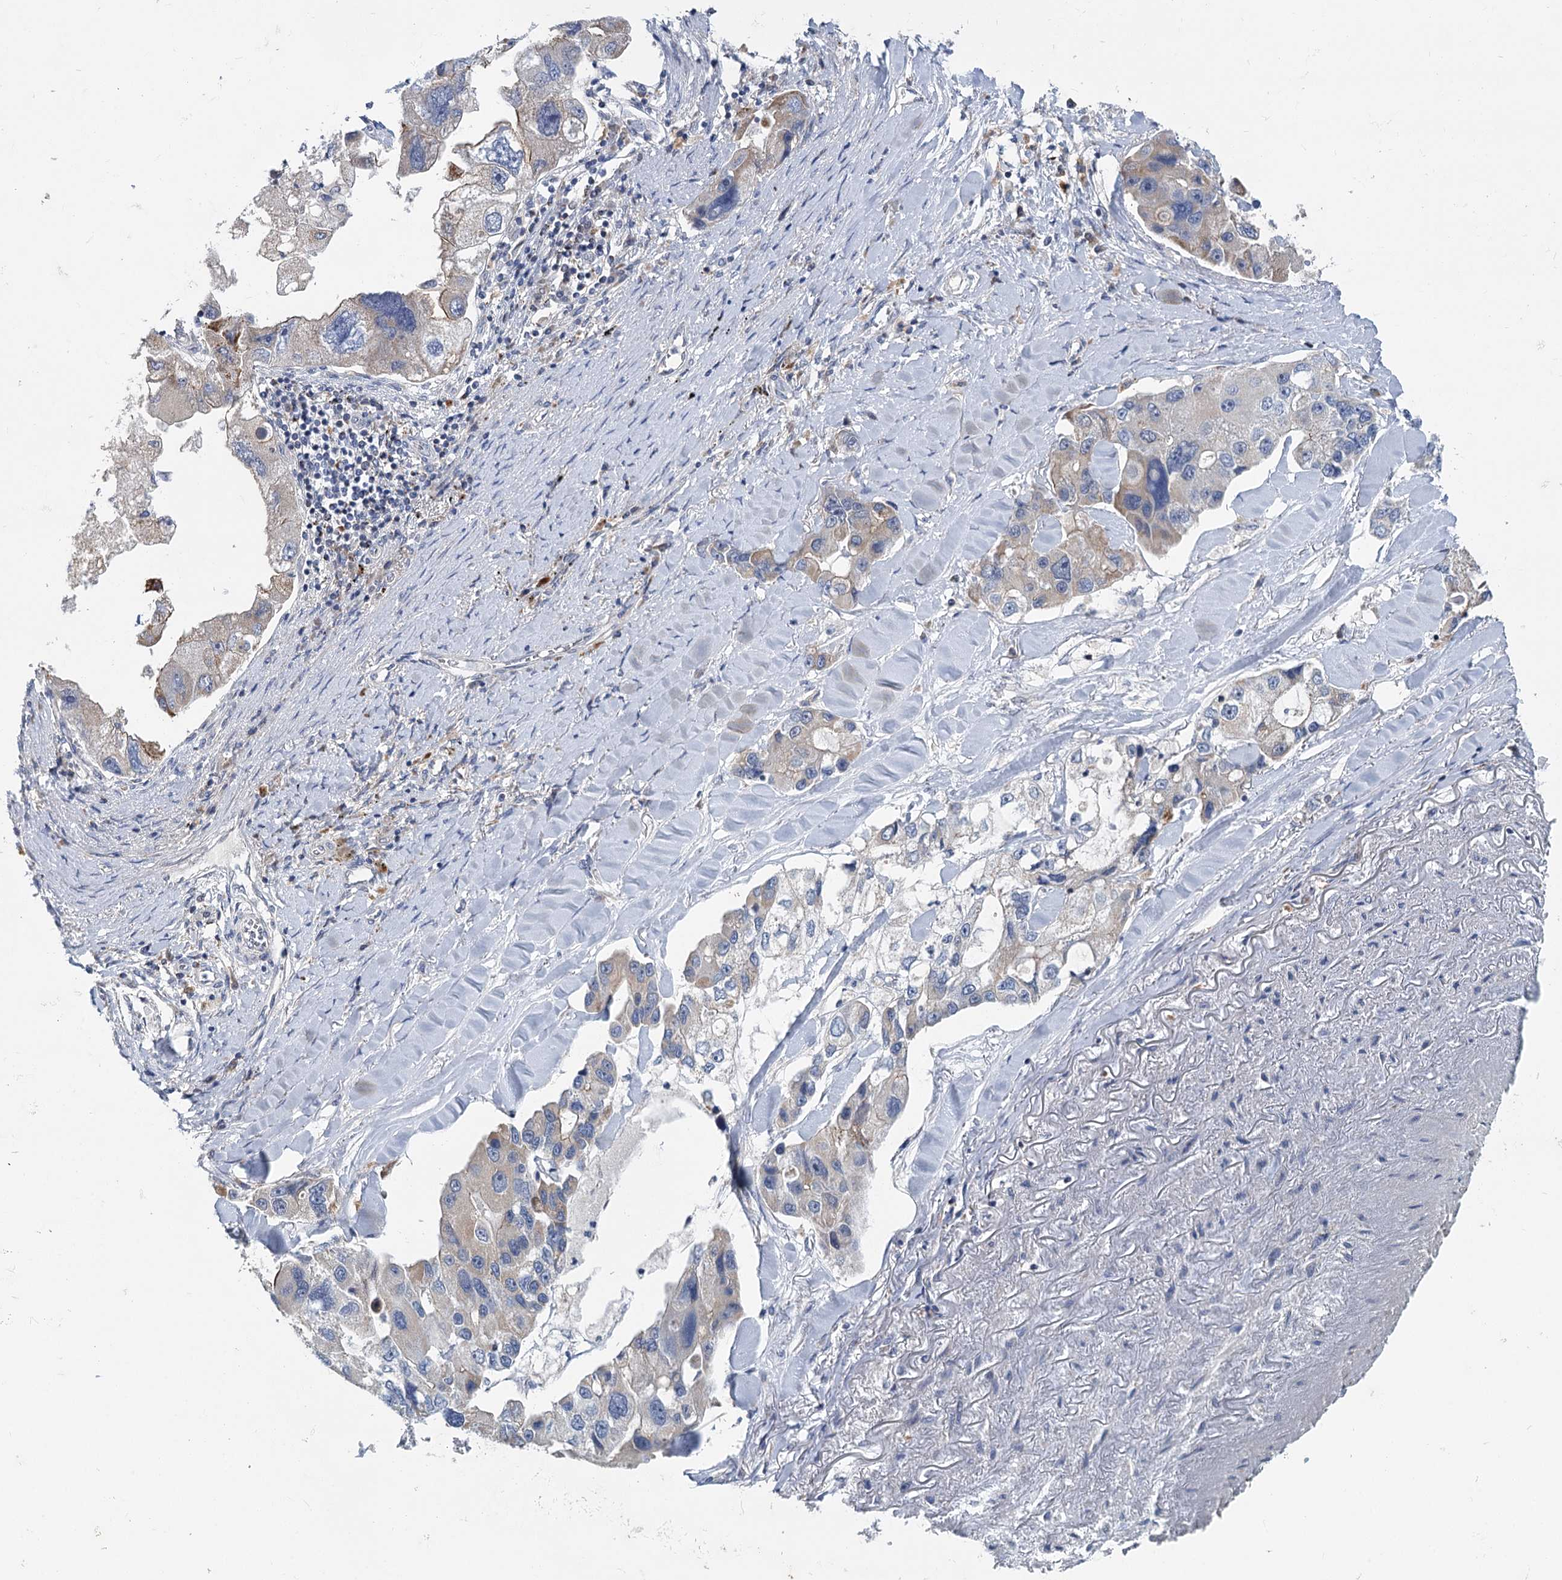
{"staining": {"intensity": "weak", "quantity": "<25%", "location": "cytoplasmic/membranous"}, "tissue": "lung cancer", "cell_type": "Tumor cells", "image_type": "cancer", "snomed": [{"axis": "morphology", "description": "Adenocarcinoma, NOS"}, {"axis": "topography", "description": "Lung"}], "caption": "Tumor cells show no significant positivity in lung adenocarcinoma.", "gene": "ANKRD16", "patient": {"sex": "female", "age": 54}}